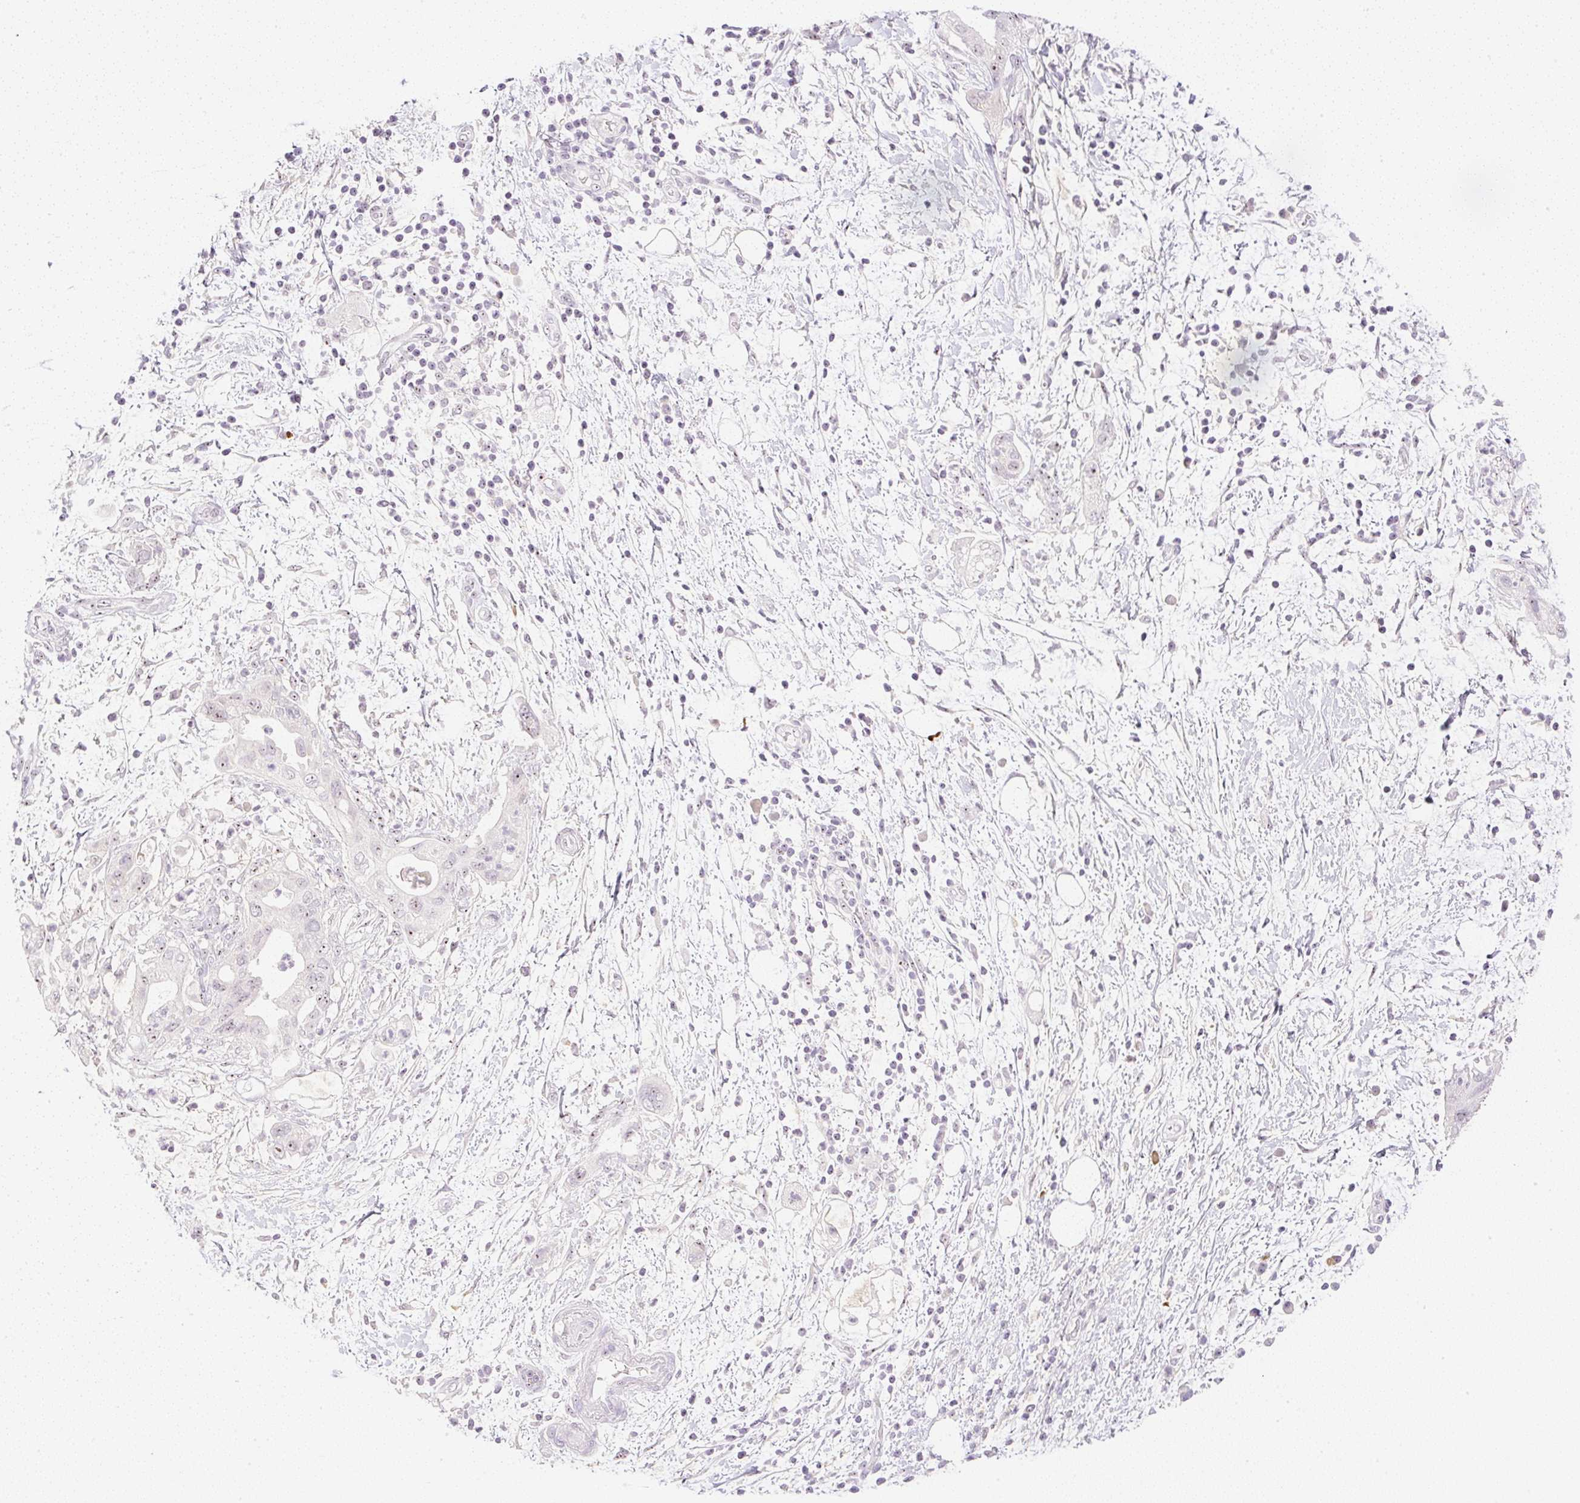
{"staining": {"intensity": "weak", "quantity": "25%-75%", "location": "nuclear"}, "tissue": "pancreatic cancer", "cell_type": "Tumor cells", "image_type": "cancer", "snomed": [{"axis": "morphology", "description": "Adenocarcinoma, NOS"}, {"axis": "topography", "description": "Pancreas"}], "caption": "Immunohistochemistry (DAB (3,3'-diaminobenzidine)) staining of human adenocarcinoma (pancreatic) reveals weak nuclear protein staining in approximately 25%-75% of tumor cells. (Brightfield microscopy of DAB IHC at high magnification).", "gene": "AAR2", "patient": {"sex": "female", "age": 73}}